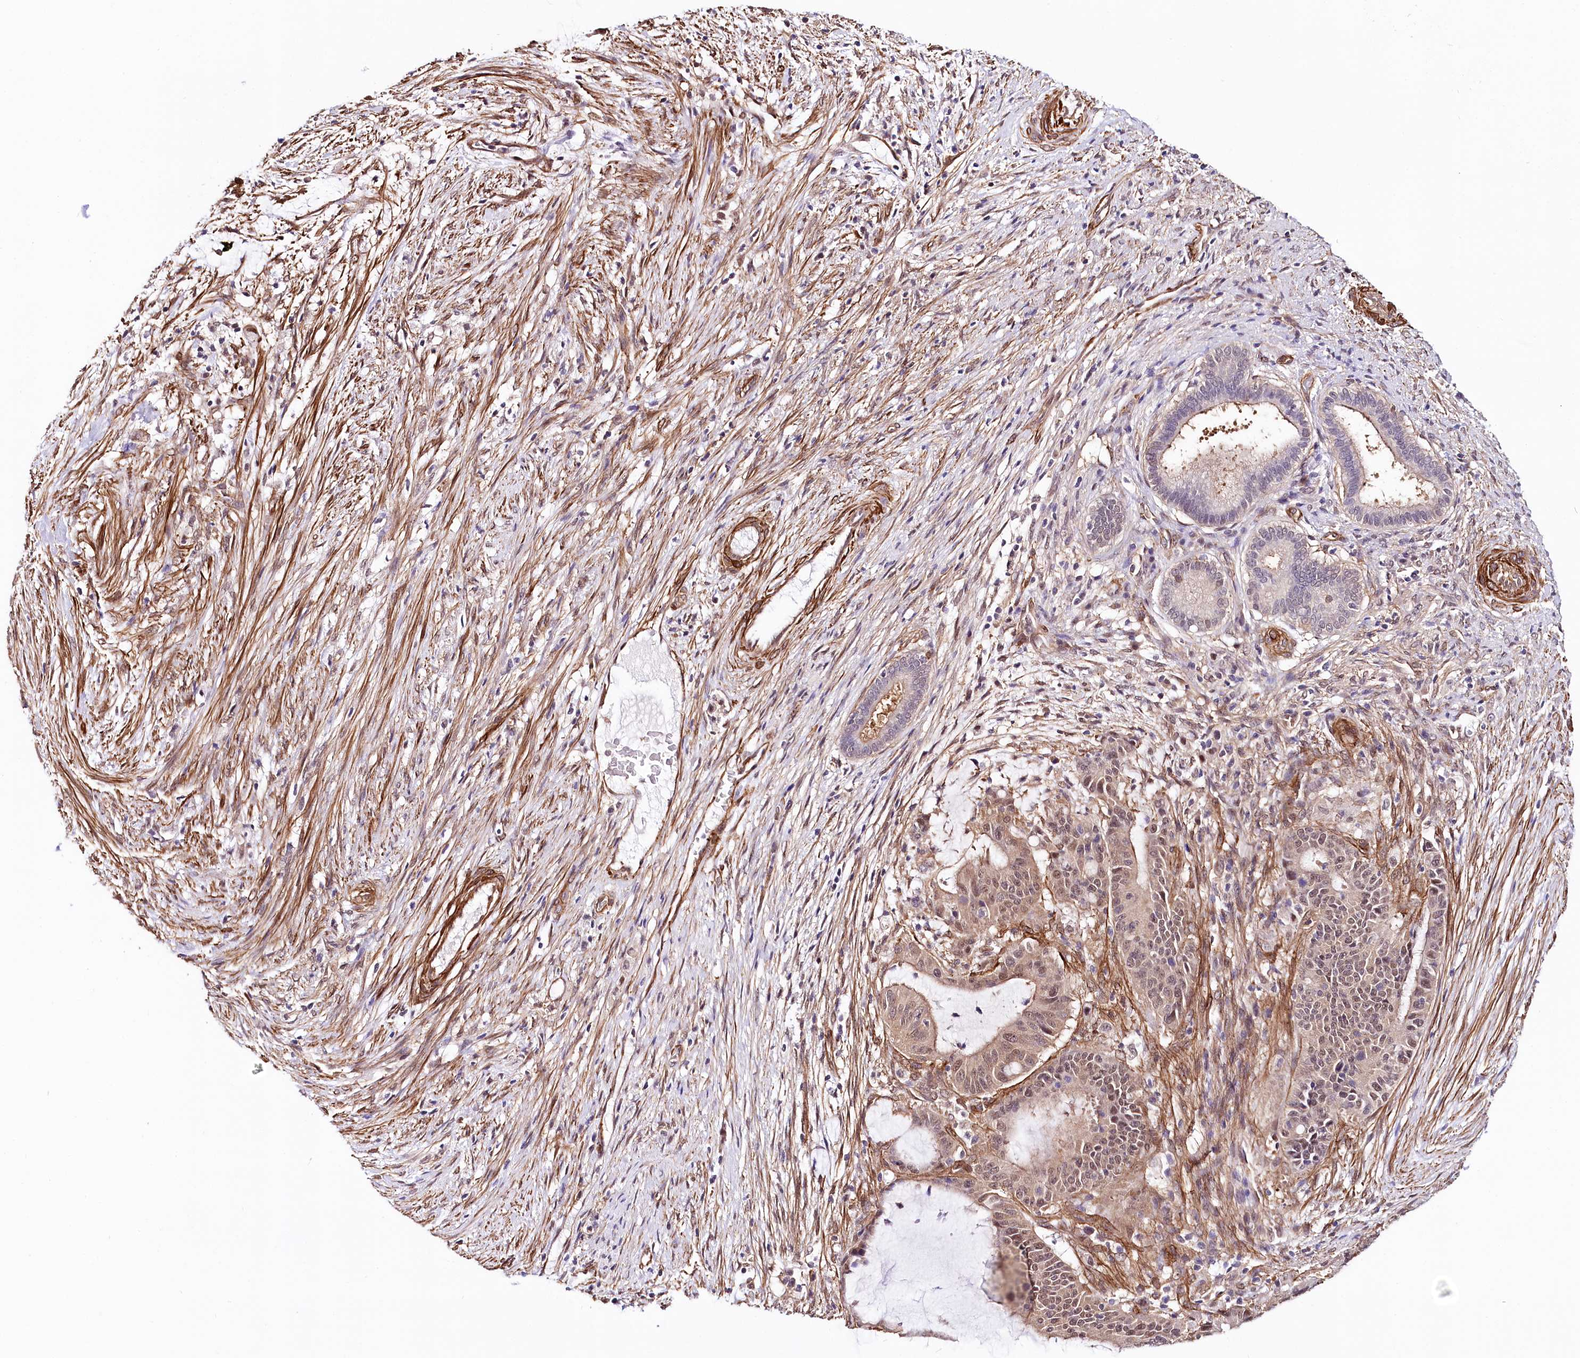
{"staining": {"intensity": "weak", "quantity": "25%-75%", "location": "nuclear"}, "tissue": "liver cancer", "cell_type": "Tumor cells", "image_type": "cancer", "snomed": [{"axis": "morphology", "description": "Normal tissue, NOS"}, {"axis": "morphology", "description": "Cholangiocarcinoma"}, {"axis": "topography", "description": "Liver"}, {"axis": "topography", "description": "Peripheral nerve tissue"}], "caption": "A histopathology image of human liver cancer (cholangiocarcinoma) stained for a protein reveals weak nuclear brown staining in tumor cells.", "gene": "PPP2R5B", "patient": {"sex": "female", "age": 73}}